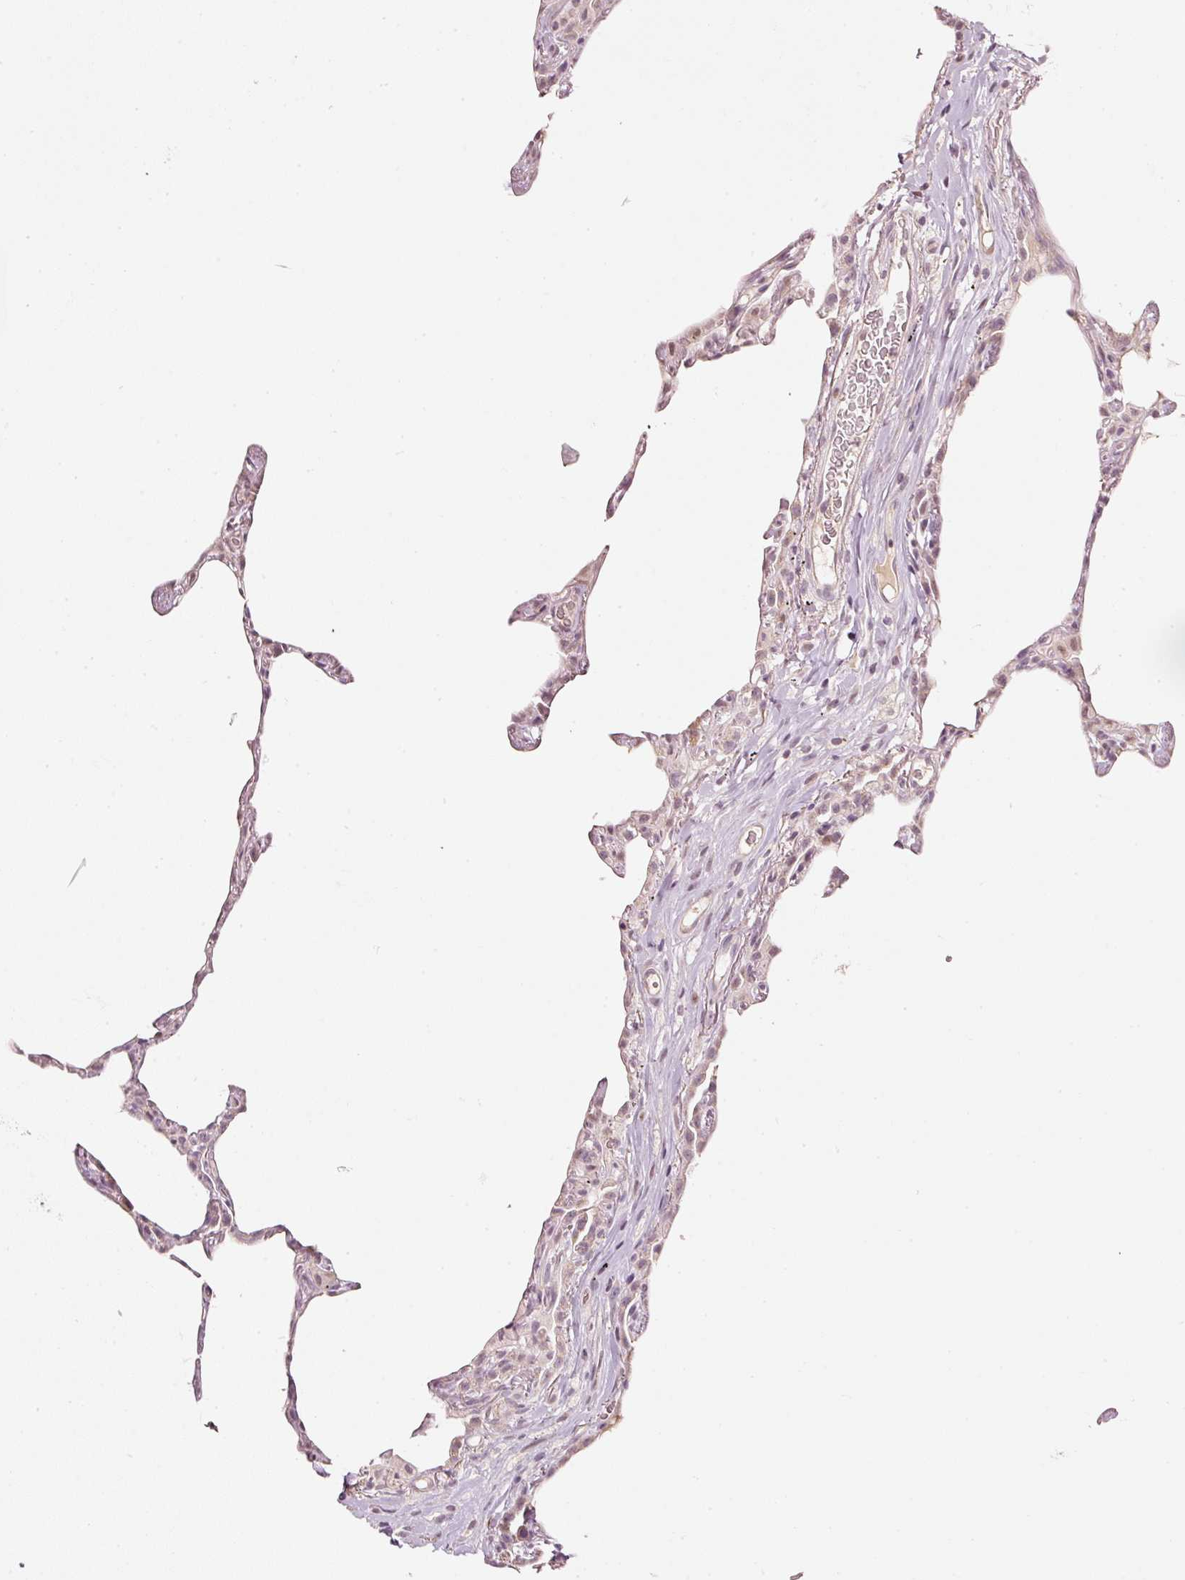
{"staining": {"intensity": "weak", "quantity": "<25%", "location": "nuclear"}, "tissue": "lung", "cell_type": "Alveolar cells", "image_type": "normal", "snomed": [{"axis": "morphology", "description": "Normal tissue, NOS"}, {"axis": "topography", "description": "Lung"}], "caption": "Human lung stained for a protein using immunohistochemistry exhibits no staining in alveolar cells.", "gene": "TOB2", "patient": {"sex": "female", "age": 57}}